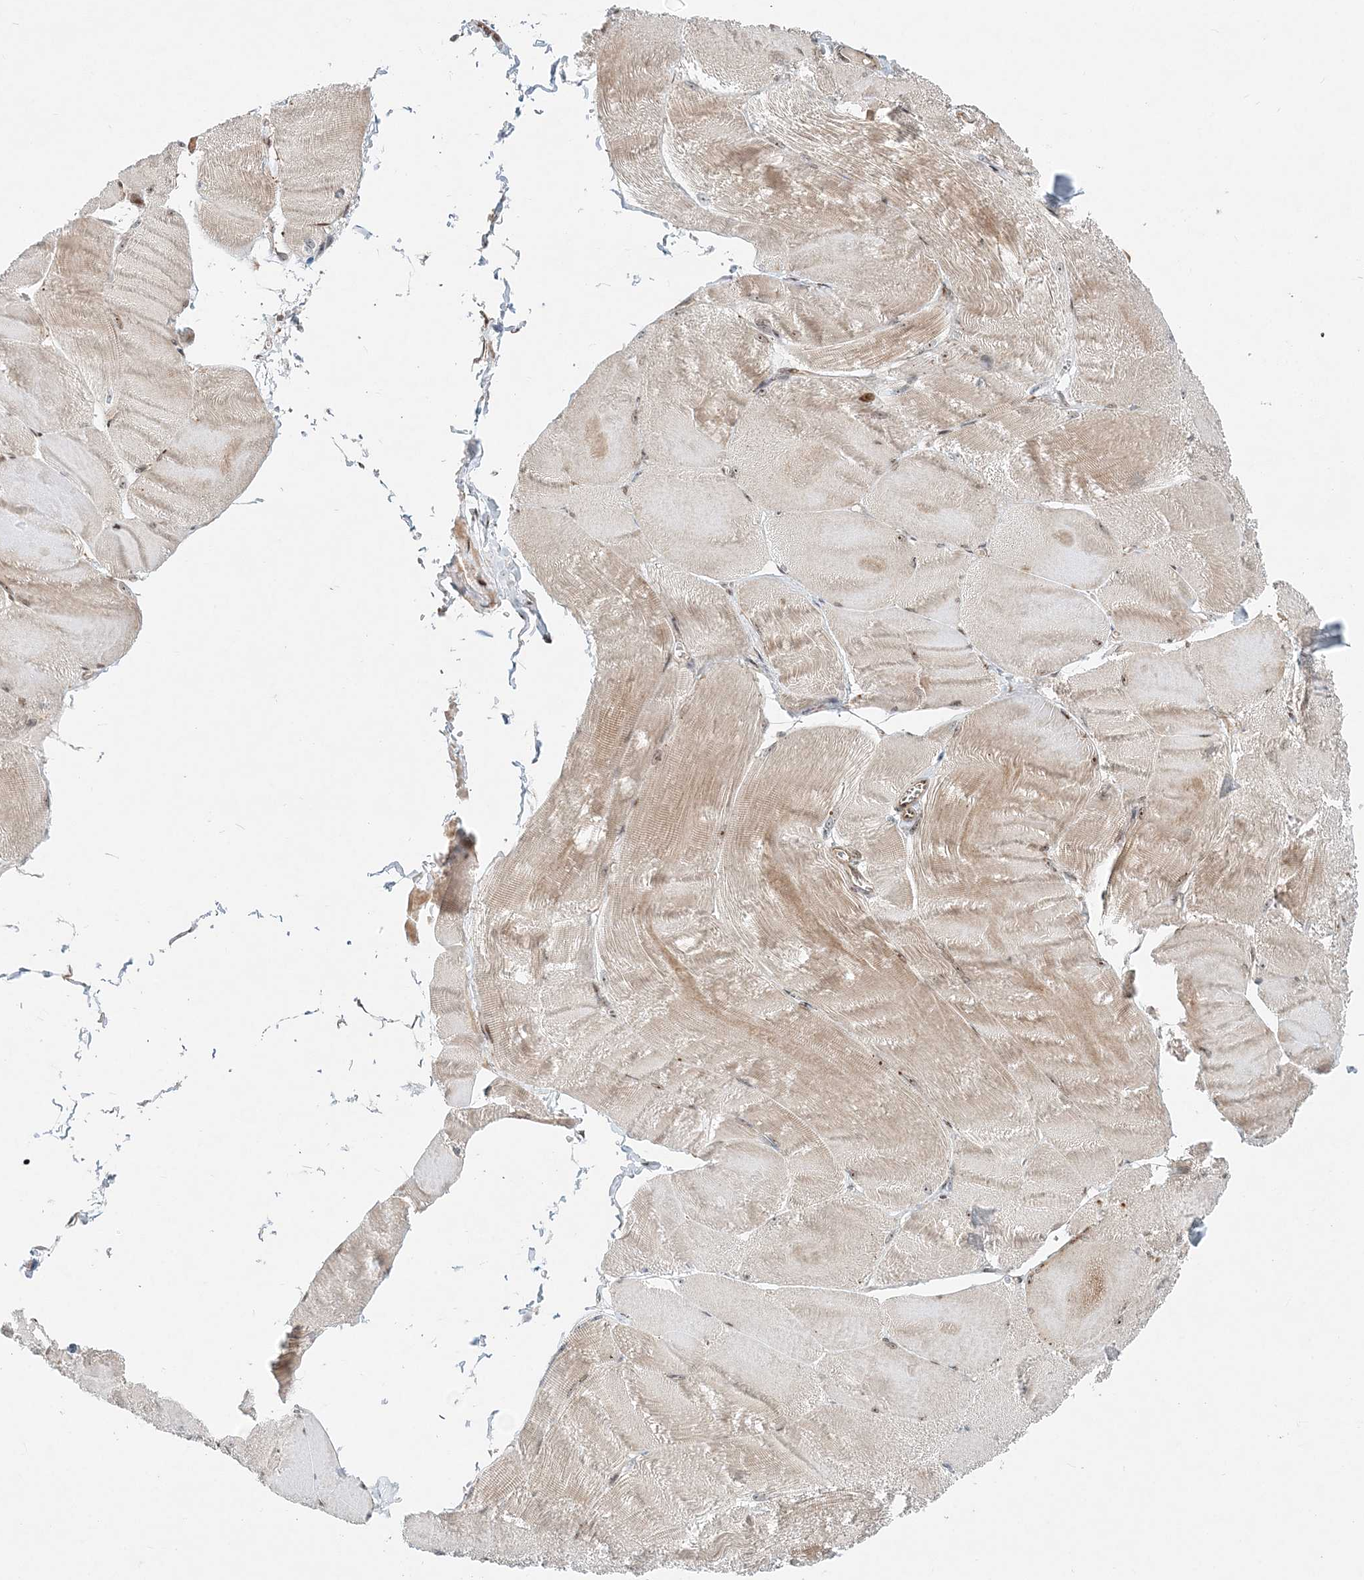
{"staining": {"intensity": "moderate", "quantity": "25%-75%", "location": "nuclear"}, "tissue": "skeletal muscle", "cell_type": "Myocytes", "image_type": "normal", "snomed": [{"axis": "morphology", "description": "Normal tissue, NOS"}, {"axis": "morphology", "description": "Basal cell carcinoma"}, {"axis": "topography", "description": "Skeletal muscle"}], "caption": "Immunohistochemistry (IHC) staining of benign skeletal muscle, which reveals medium levels of moderate nuclear expression in about 25%-75% of myocytes indicating moderate nuclear protein positivity. The staining was performed using DAB (brown) for protein detection and nuclei were counterstained in hematoxylin (blue).", "gene": "CXXC5", "patient": {"sex": "female", "age": 64}}